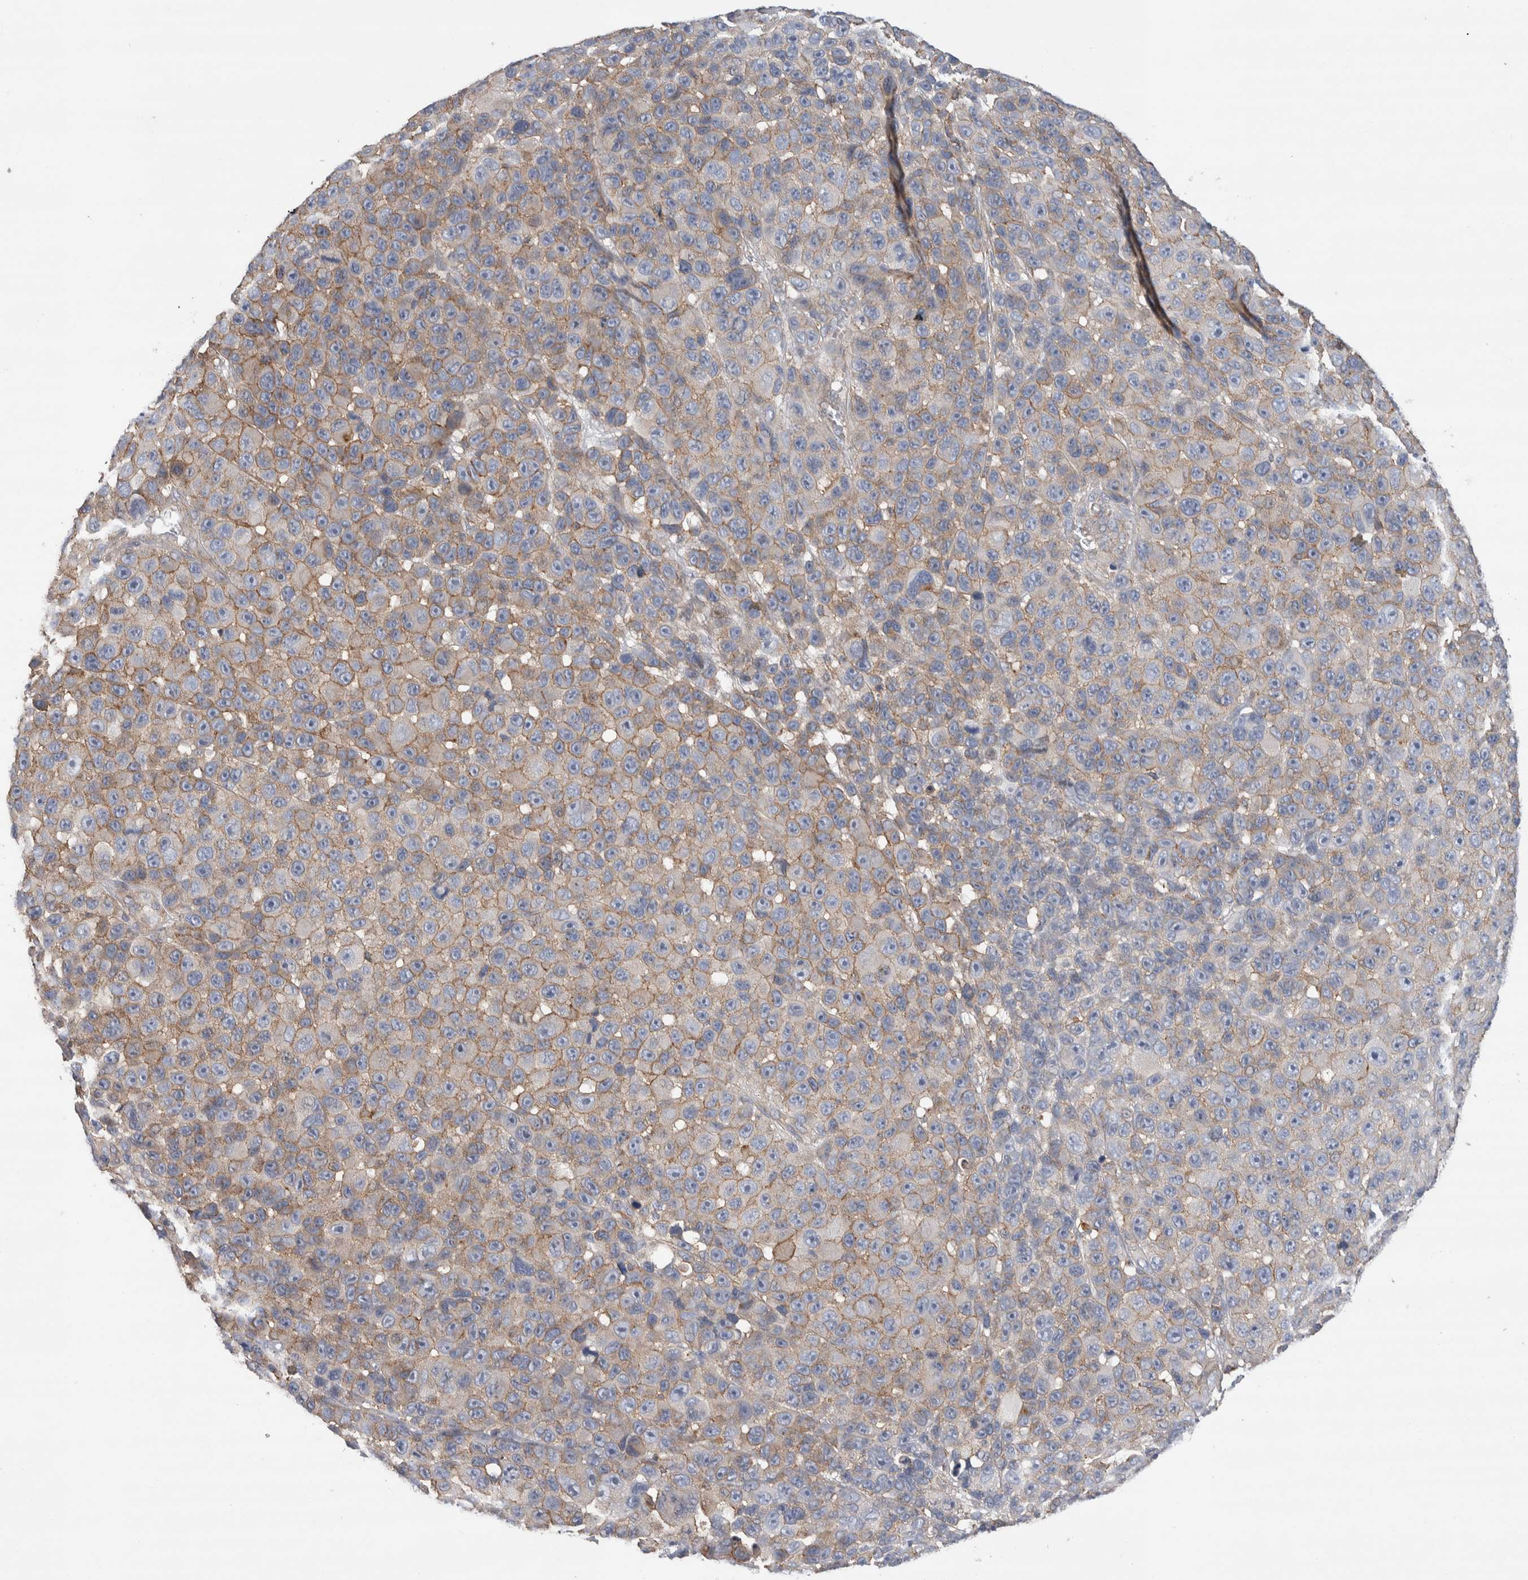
{"staining": {"intensity": "weak", "quantity": "25%-75%", "location": "cytoplasmic/membranous"}, "tissue": "melanoma", "cell_type": "Tumor cells", "image_type": "cancer", "snomed": [{"axis": "morphology", "description": "Malignant melanoma, NOS"}, {"axis": "topography", "description": "Skin"}], "caption": "Tumor cells exhibit weak cytoplasmic/membranous staining in about 25%-75% of cells in melanoma. (Stains: DAB in brown, nuclei in blue, Microscopy: brightfield microscopy at high magnification).", "gene": "GCNA", "patient": {"sex": "male", "age": 53}}